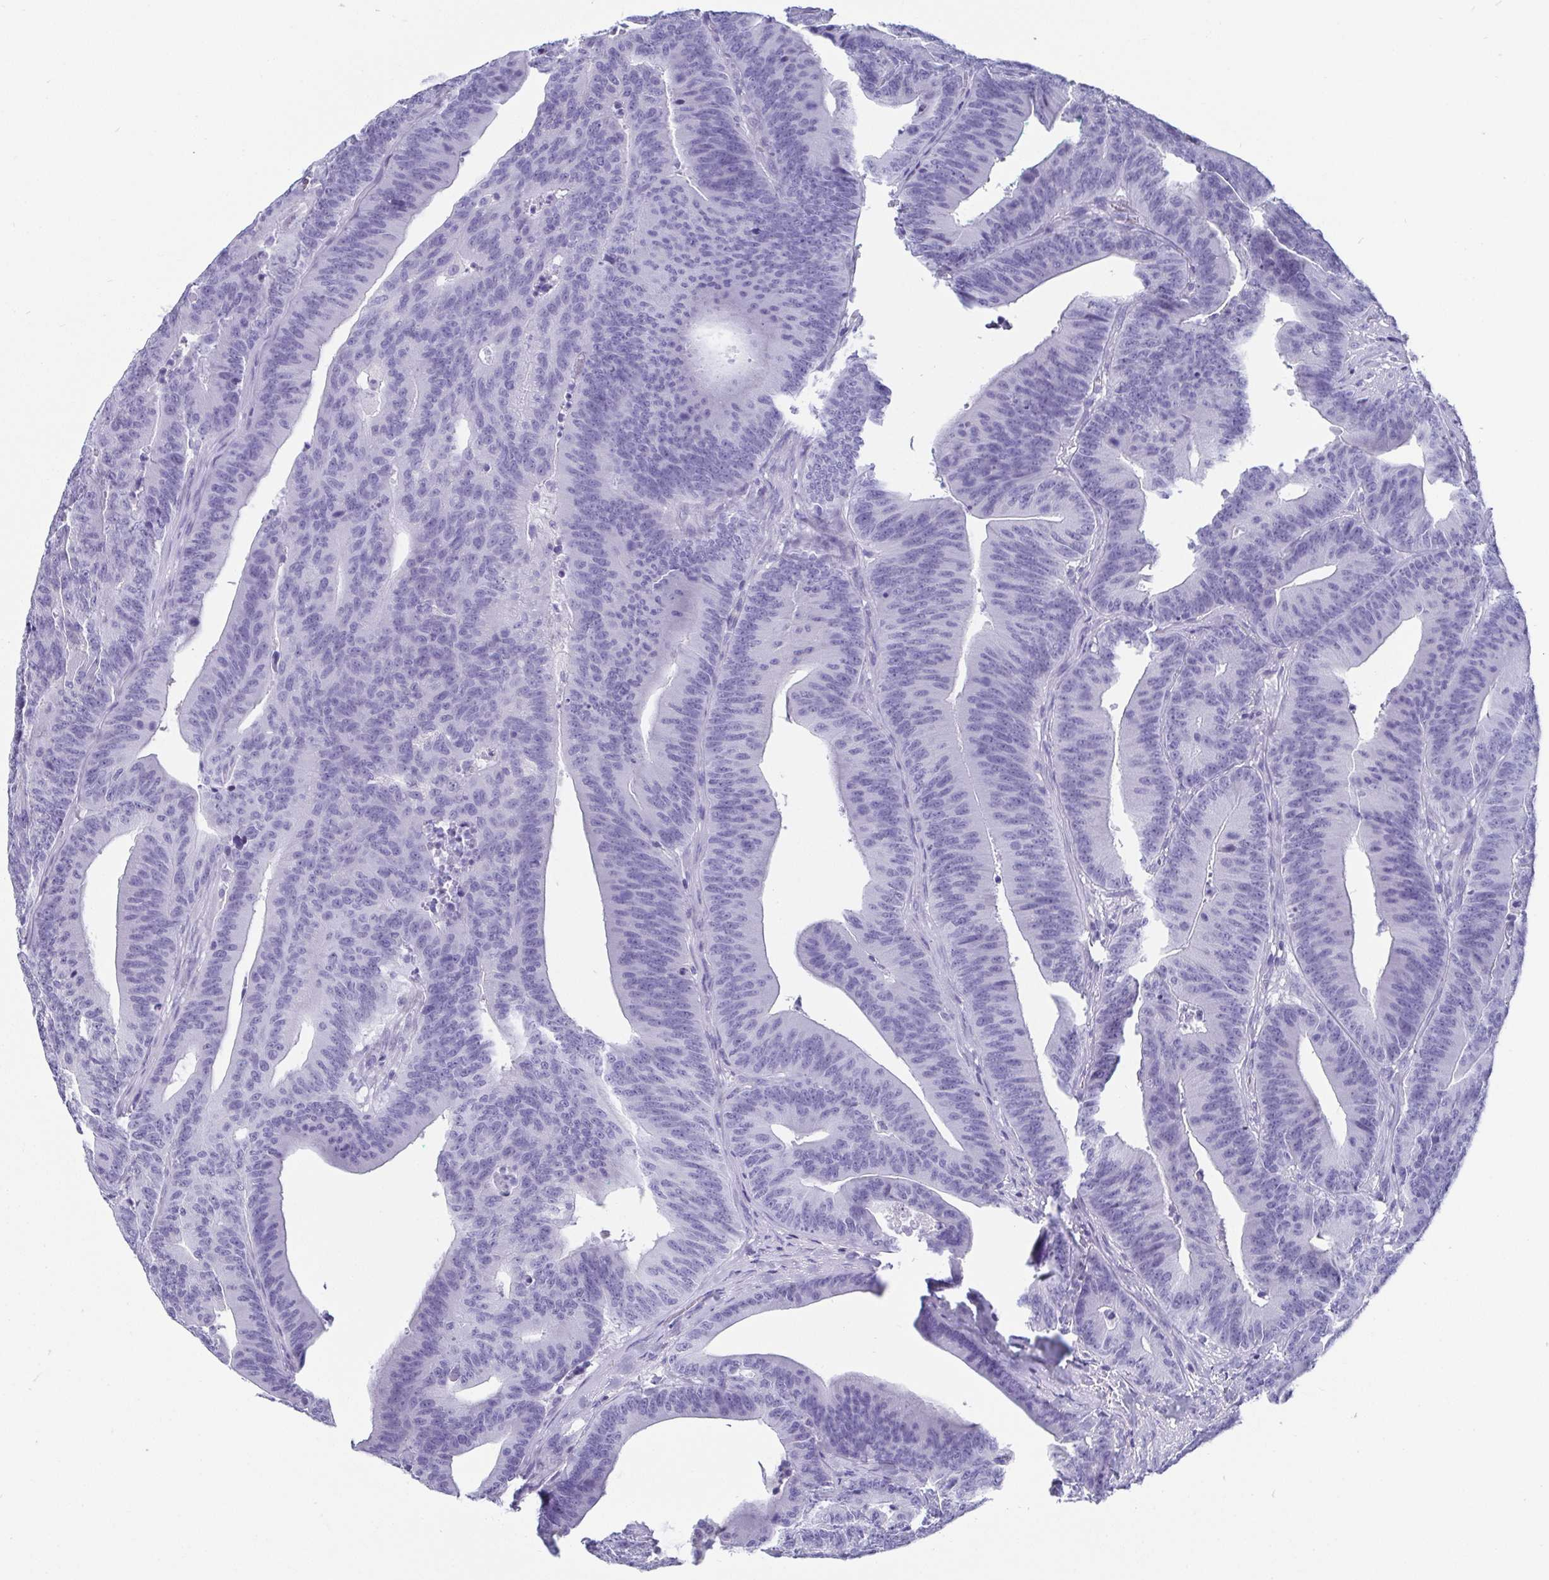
{"staining": {"intensity": "negative", "quantity": "none", "location": "none"}, "tissue": "colorectal cancer", "cell_type": "Tumor cells", "image_type": "cancer", "snomed": [{"axis": "morphology", "description": "Adenocarcinoma, NOS"}, {"axis": "topography", "description": "Colon"}], "caption": "Colorectal cancer (adenocarcinoma) was stained to show a protein in brown. There is no significant expression in tumor cells.", "gene": "SCGN", "patient": {"sex": "female", "age": 78}}